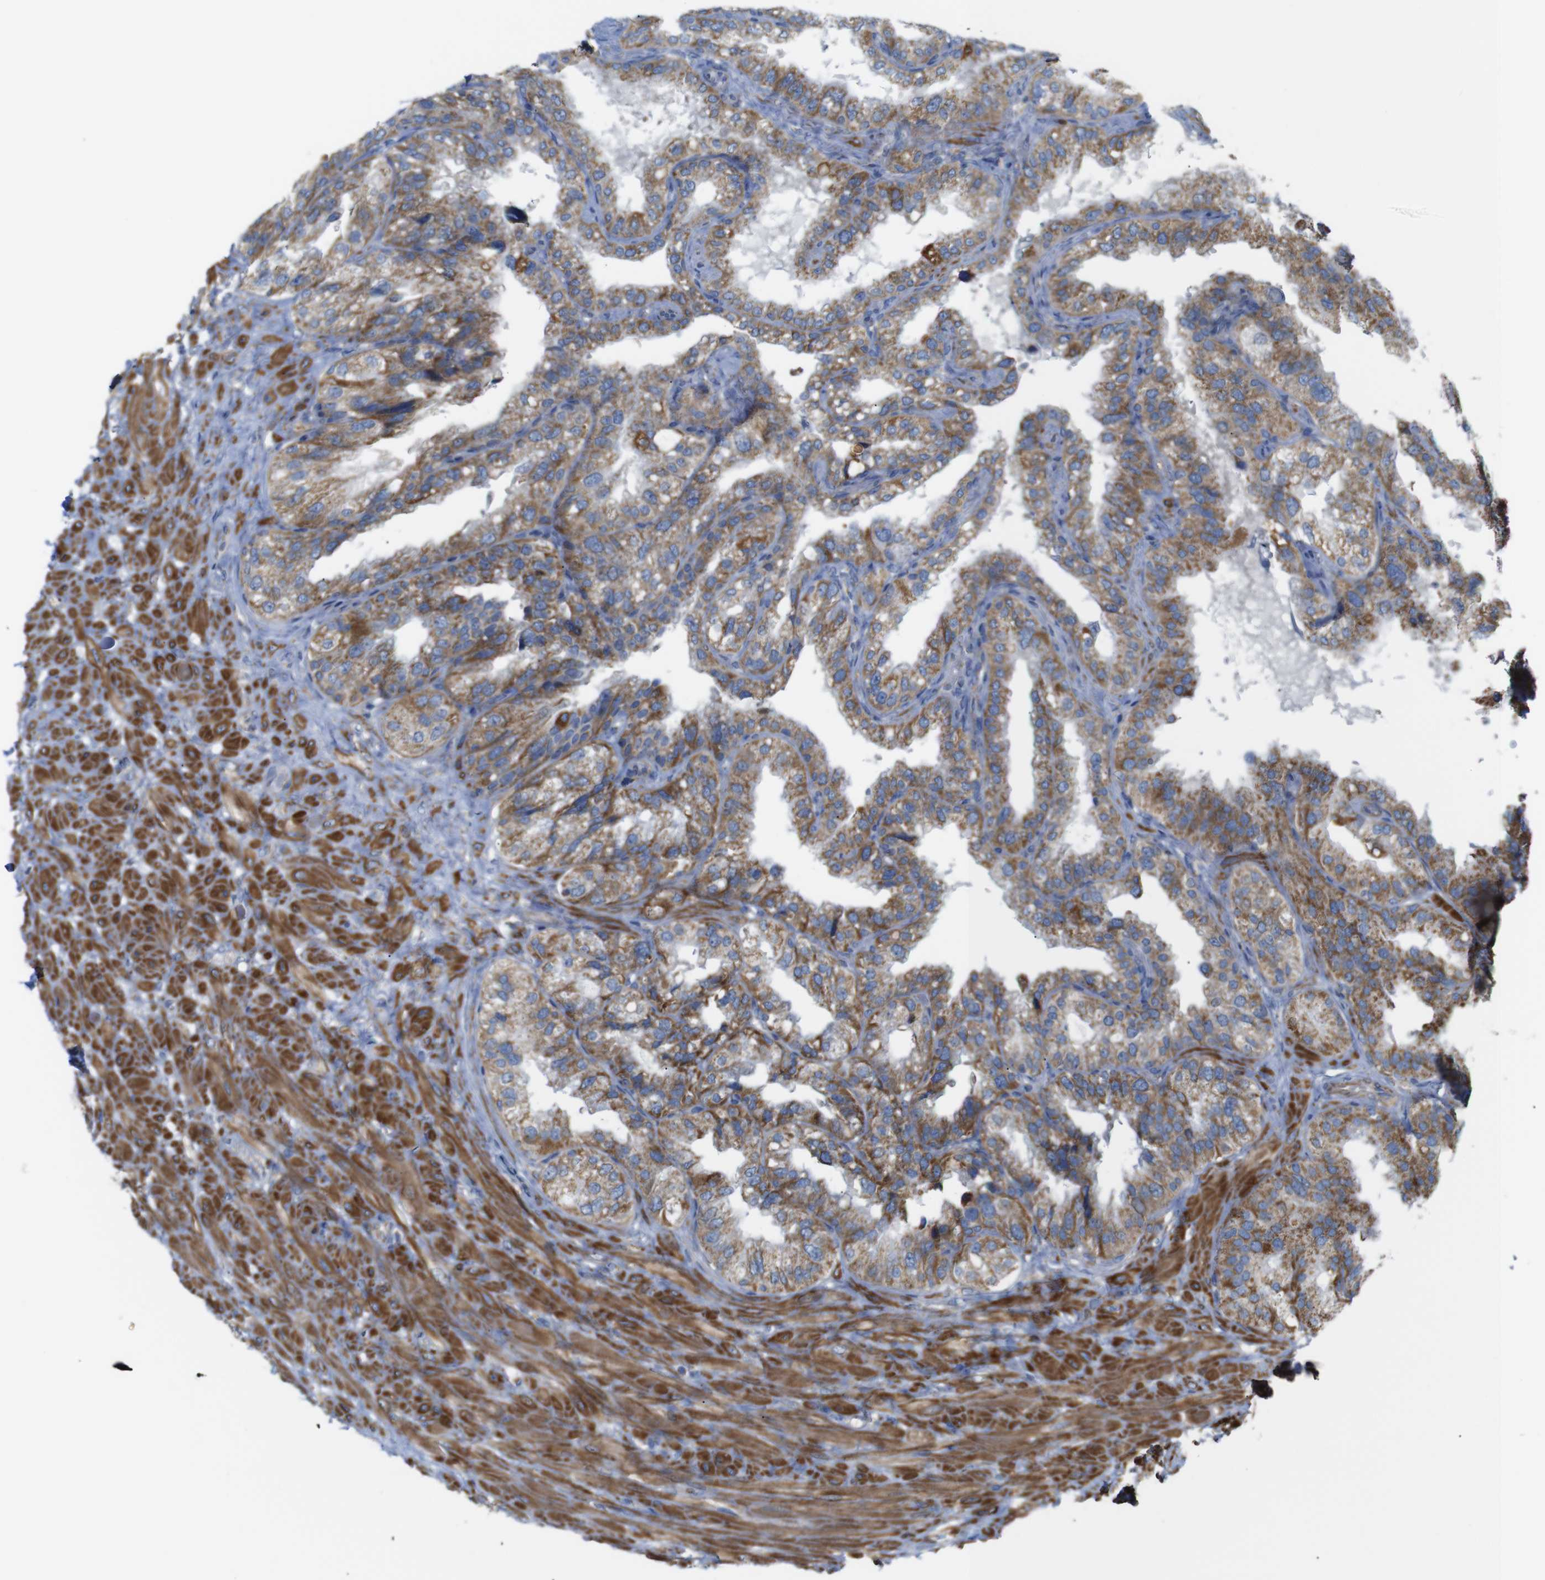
{"staining": {"intensity": "moderate", "quantity": ">75%", "location": "cytoplasmic/membranous"}, "tissue": "seminal vesicle", "cell_type": "Glandular cells", "image_type": "normal", "snomed": [{"axis": "morphology", "description": "Normal tissue, NOS"}, {"axis": "topography", "description": "Seminal veicle"}], "caption": "Brown immunohistochemical staining in normal human seminal vesicle displays moderate cytoplasmic/membranous positivity in about >75% of glandular cells. Immunohistochemistry (ihc) stains the protein of interest in brown and the nuclei are stained blue.", "gene": "FAM171B", "patient": {"sex": "male", "age": 68}}